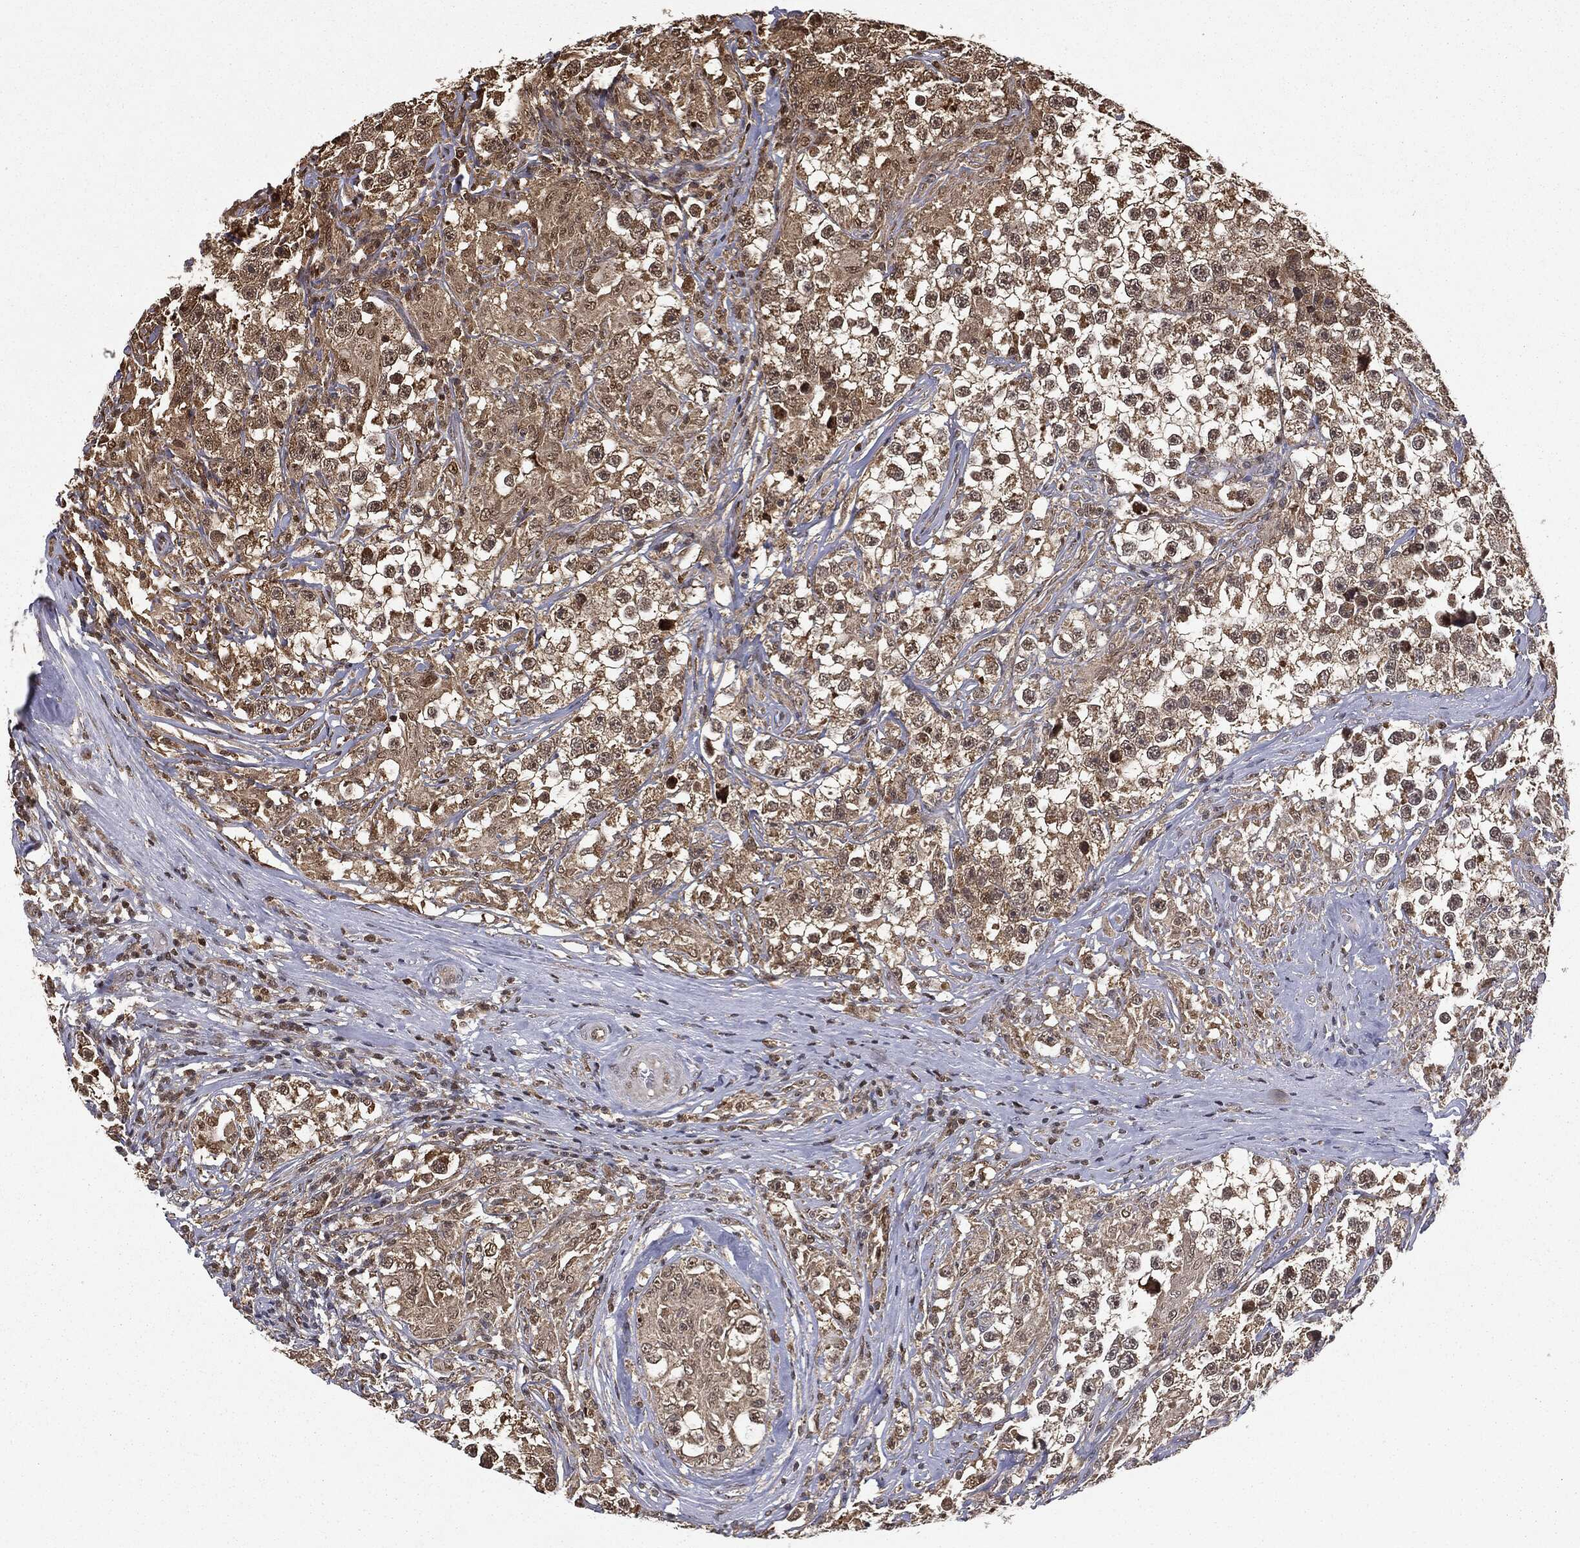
{"staining": {"intensity": "moderate", "quantity": ">75%", "location": "cytoplasmic/membranous,nuclear"}, "tissue": "testis cancer", "cell_type": "Tumor cells", "image_type": "cancer", "snomed": [{"axis": "morphology", "description": "Seminoma, NOS"}, {"axis": "topography", "description": "Testis"}], "caption": "Protein positivity by immunohistochemistry exhibits moderate cytoplasmic/membranous and nuclear expression in about >75% of tumor cells in seminoma (testis).", "gene": "ZNHIT6", "patient": {"sex": "male", "age": 46}}